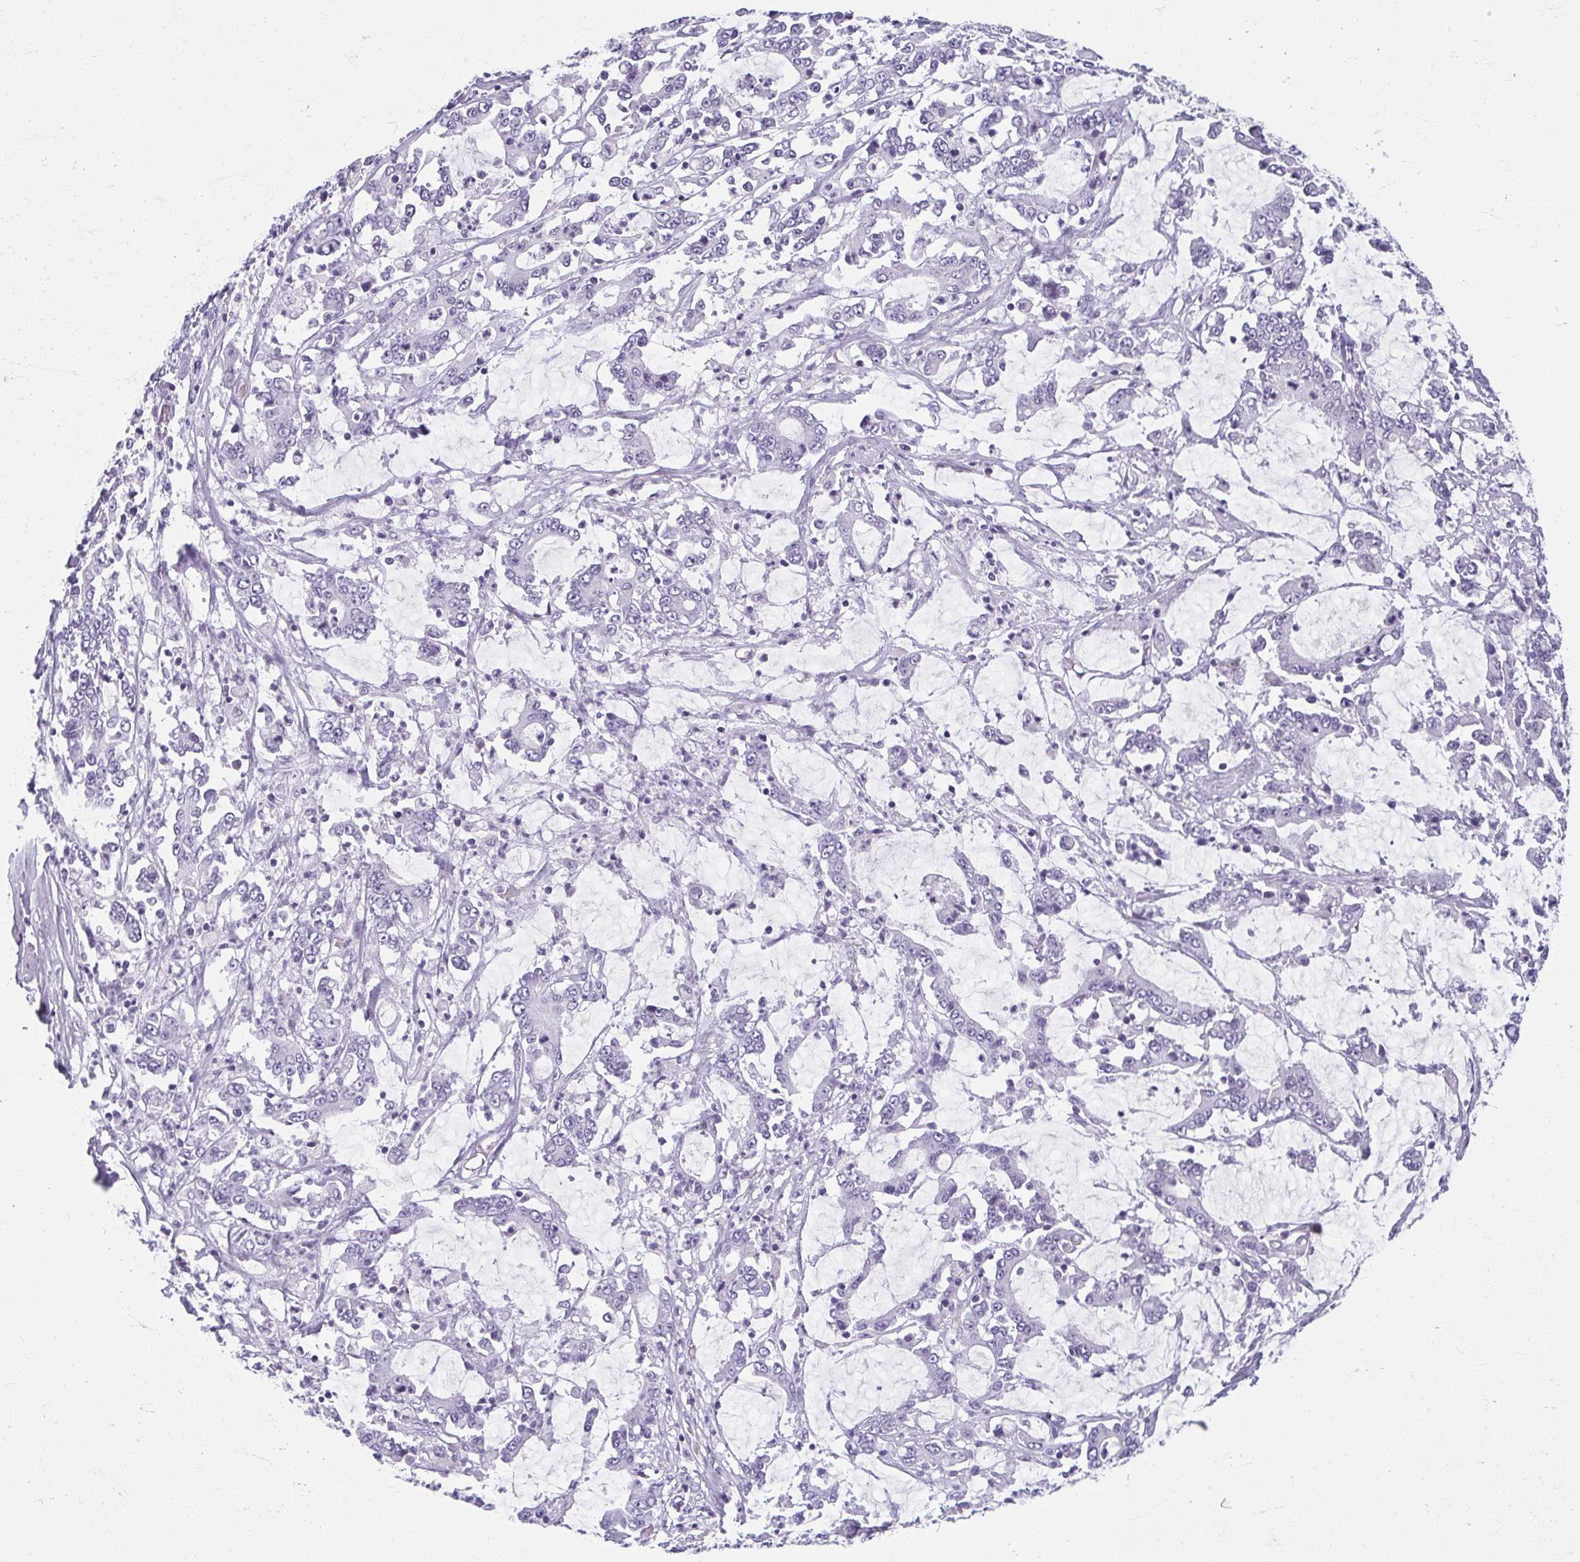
{"staining": {"intensity": "negative", "quantity": "none", "location": "none"}, "tissue": "stomach cancer", "cell_type": "Tumor cells", "image_type": "cancer", "snomed": [{"axis": "morphology", "description": "Adenocarcinoma, NOS"}, {"axis": "topography", "description": "Stomach, upper"}], "caption": "This is an immunohistochemistry (IHC) histopathology image of human stomach adenocarcinoma. There is no staining in tumor cells.", "gene": "MOBP", "patient": {"sex": "male", "age": 68}}